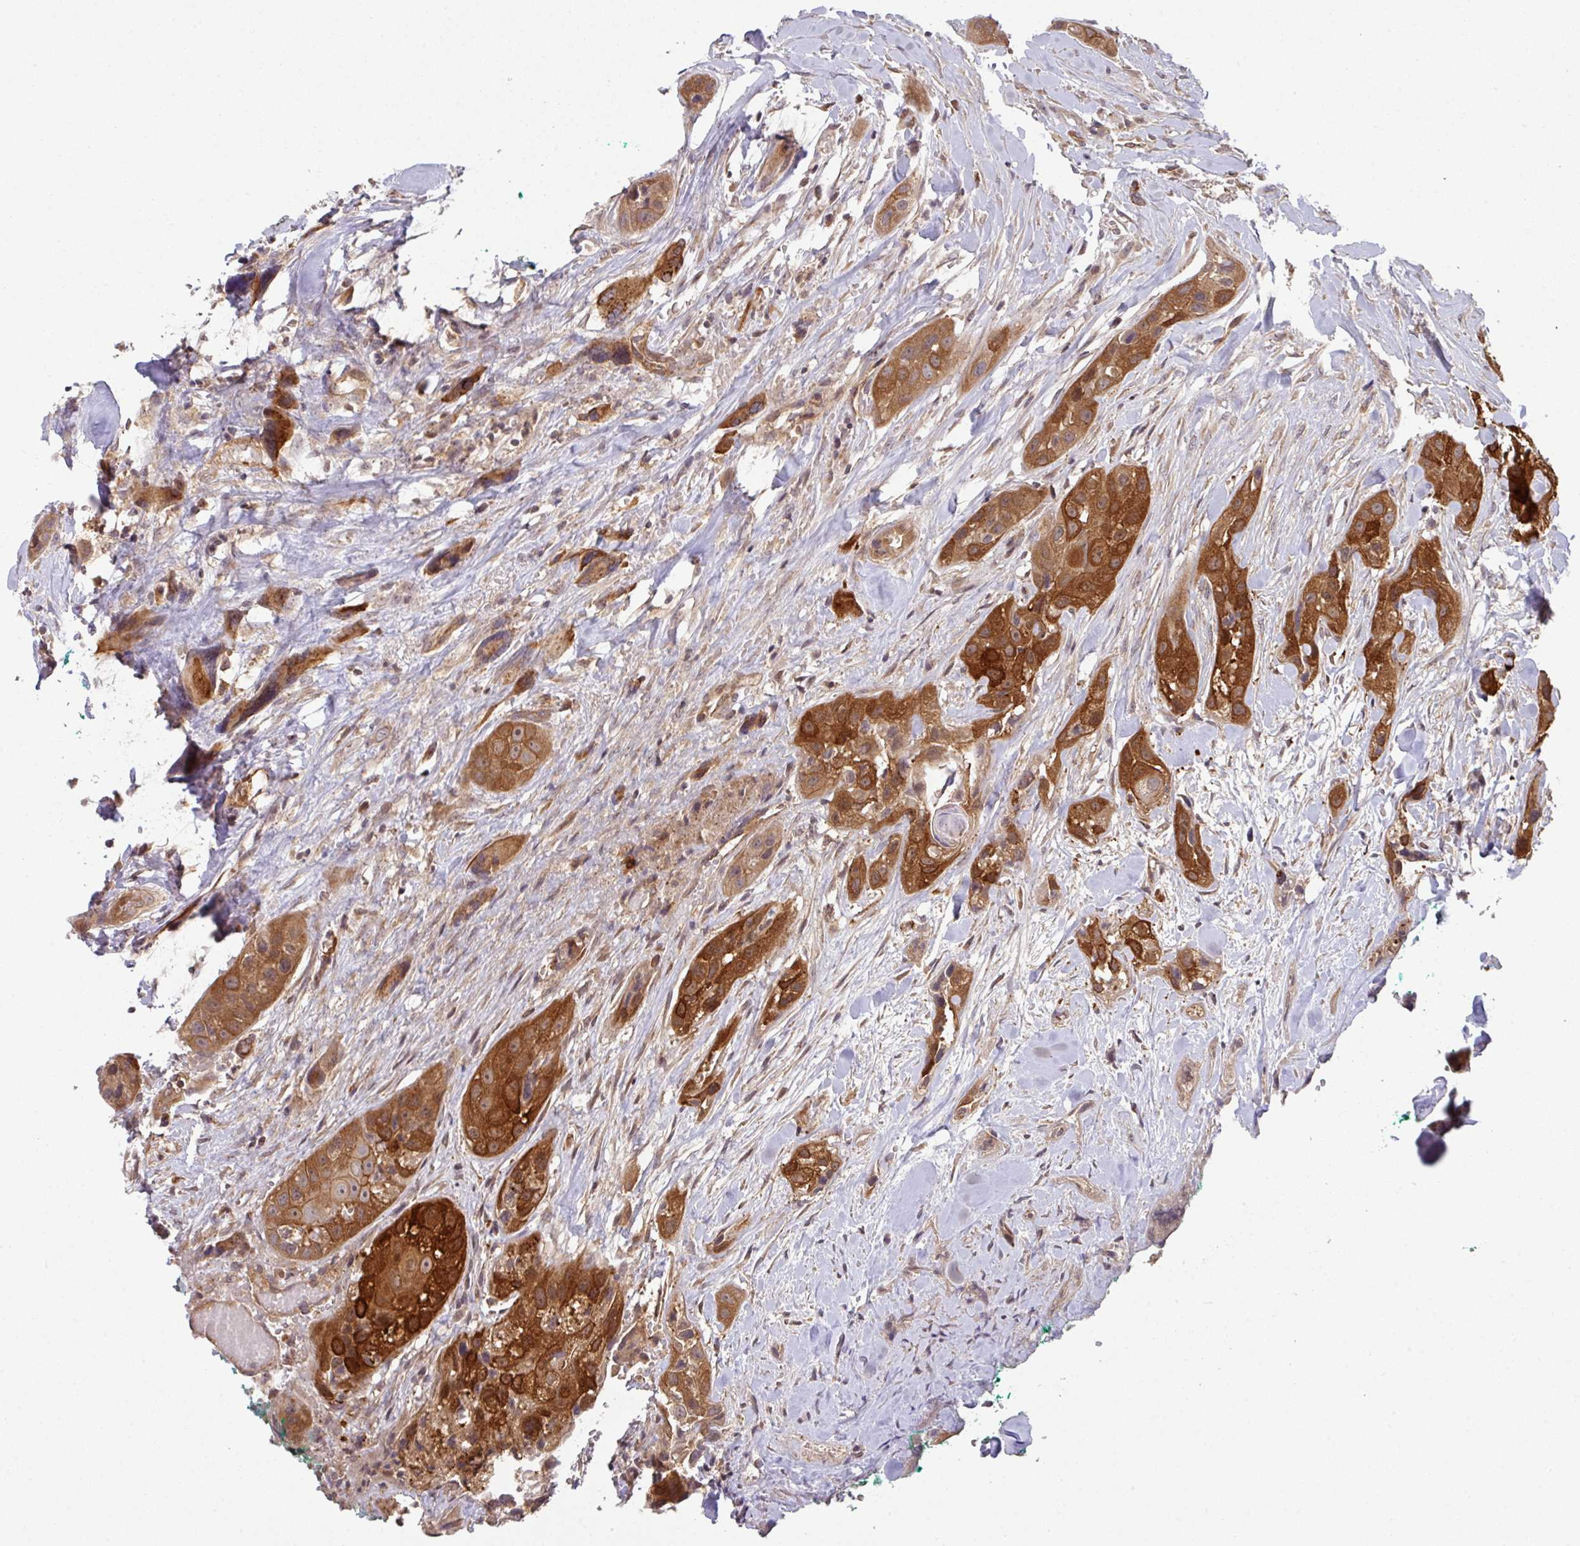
{"staining": {"intensity": "strong", "quantity": ">75%", "location": "cytoplasmic/membranous"}, "tissue": "head and neck cancer", "cell_type": "Tumor cells", "image_type": "cancer", "snomed": [{"axis": "morphology", "description": "Normal tissue, NOS"}, {"axis": "morphology", "description": "Squamous cell carcinoma, NOS"}, {"axis": "topography", "description": "Skeletal muscle"}, {"axis": "topography", "description": "Head-Neck"}], "caption": "Protein analysis of squamous cell carcinoma (head and neck) tissue exhibits strong cytoplasmic/membranous expression in about >75% of tumor cells. Using DAB (3,3'-diaminobenzidine) (brown) and hematoxylin (blue) stains, captured at high magnification using brightfield microscopy.", "gene": "CYFIP2", "patient": {"sex": "male", "age": 51}}